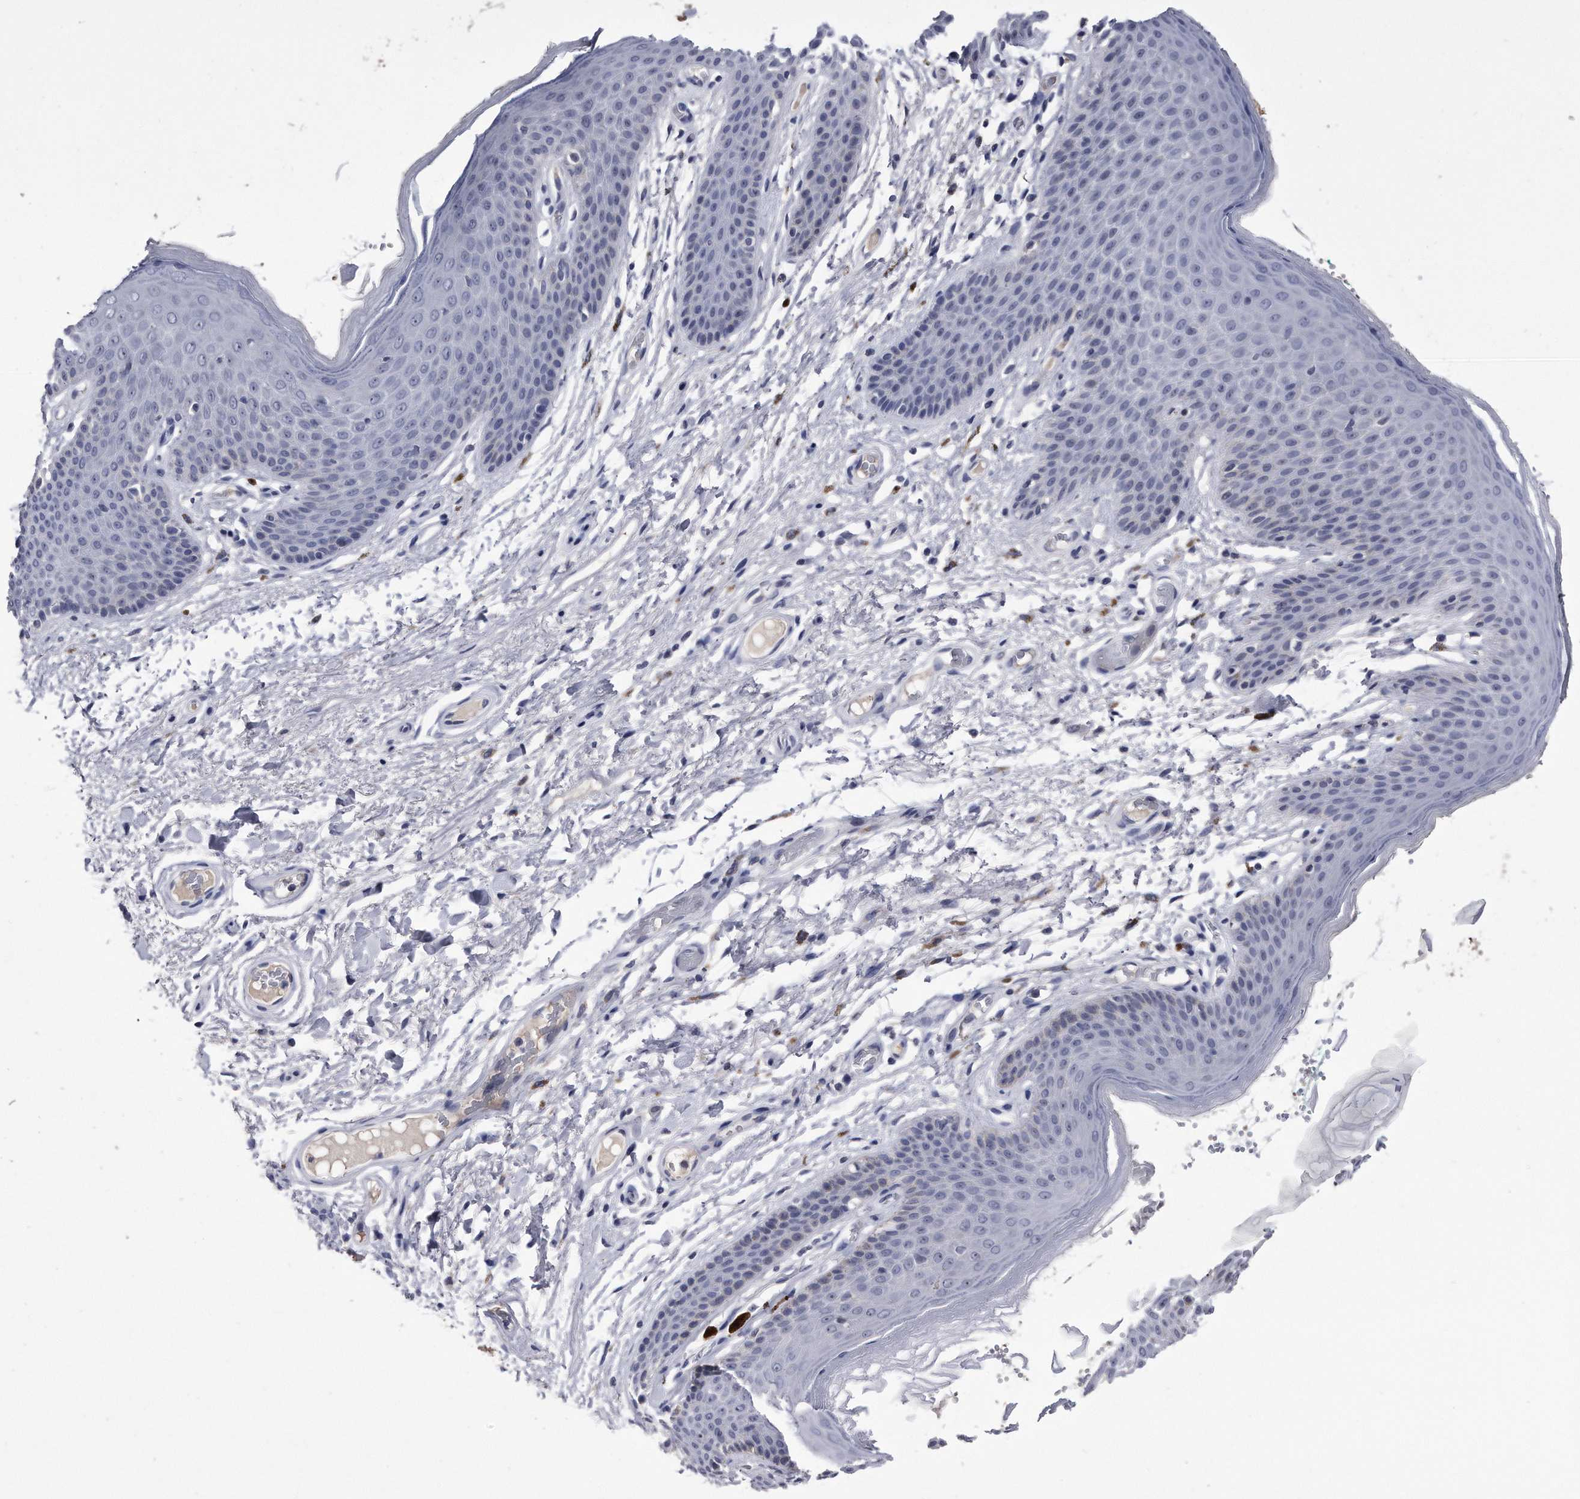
{"staining": {"intensity": "negative", "quantity": "none", "location": "none"}, "tissue": "skin", "cell_type": "Epidermal cells", "image_type": "normal", "snomed": [{"axis": "morphology", "description": "Normal tissue, NOS"}, {"axis": "topography", "description": "Anal"}], "caption": "The micrograph exhibits no staining of epidermal cells in normal skin.", "gene": "KCTD8", "patient": {"sex": "male", "age": 74}}